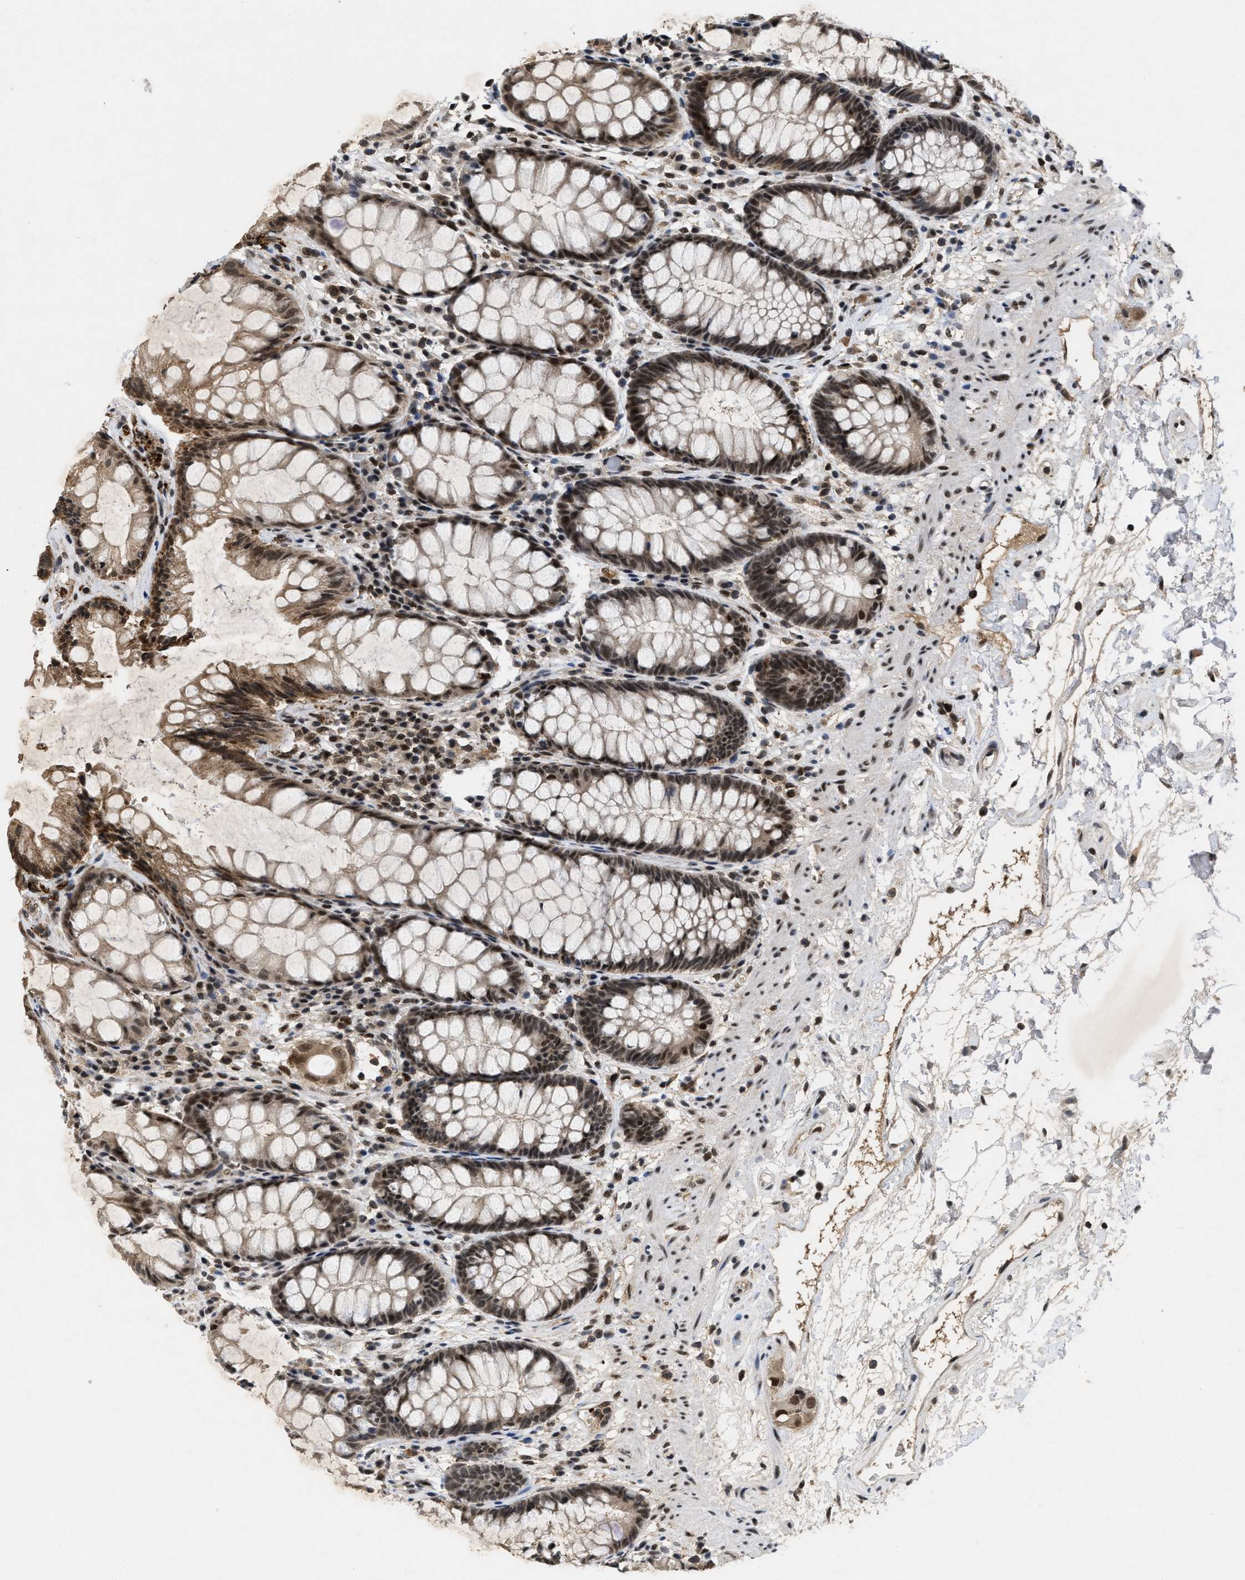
{"staining": {"intensity": "moderate", "quantity": ">75%", "location": "cytoplasmic/membranous,nuclear"}, "tissue": "rectum", "cell_type": "Glandular cells", "image_type": "normal", "snomed": [{"axis": "morphology", "description": "Normal tissue, NOS"}, {"axis": "topography", "description": "Rectum"}], "caption": "Moderate cytoplasmic/membranous,nuclear staining for a protein is present in about >75% of glandular cells of unremarkable rectum using IHC.", "gene": "ZNF346", "patient": {"sex": "male", "age": 64}}